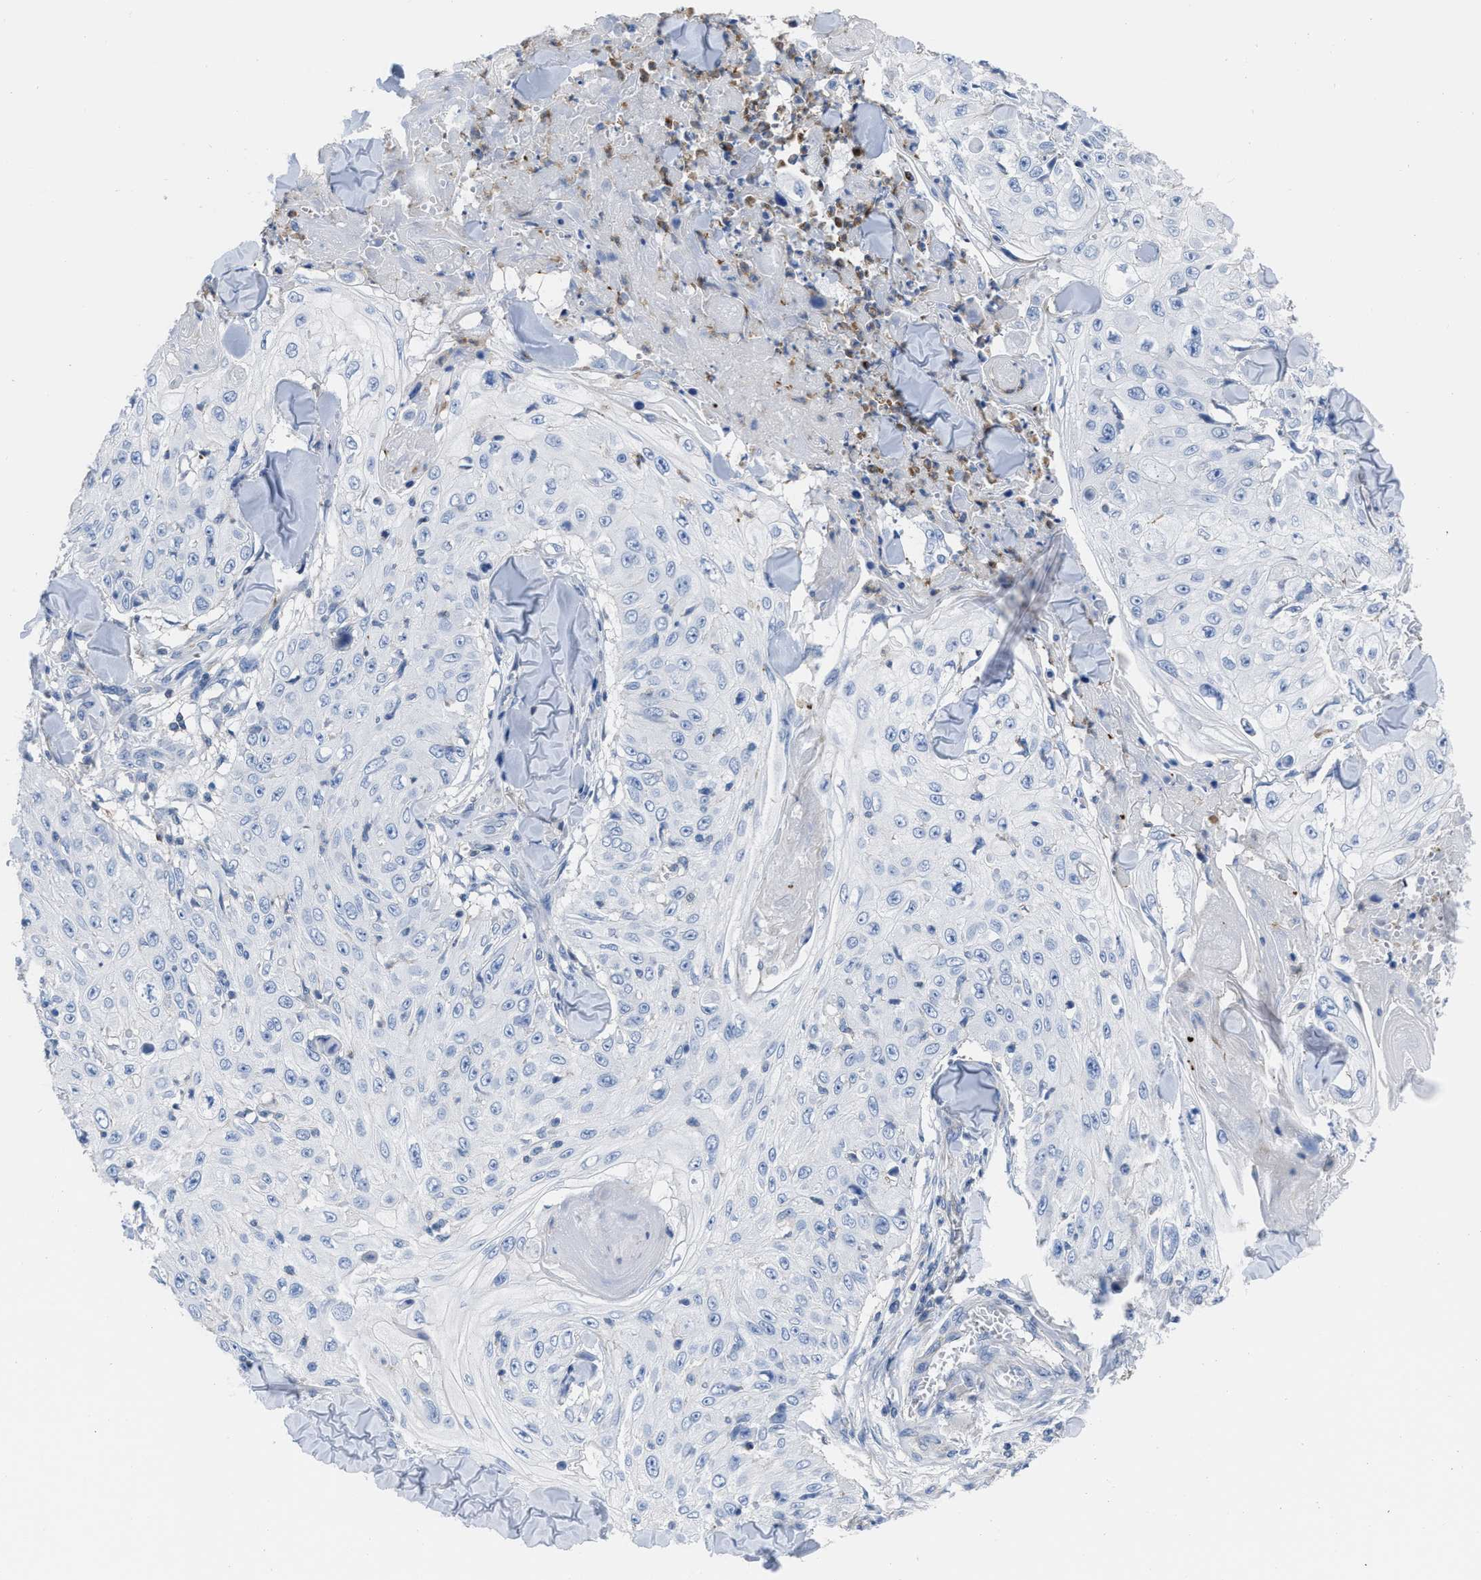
{"staining": {"intensity": "negative", "quantity": "none", "location": "none"}, "tissue": "skin cancer", "cell_type": "Tumor cells", "image_type": "cancer", "snomed": [{"axis": "morphology", "description": "Squamous cell carcinoma, NOS"}, {"axis": "topography", "description": "Skin"}], "caption": "Tumor cells show no significant staining in skin squamous cell carcinoma.", "gene": "PRMT2", "patient": {"sex": "male", "age": 86}}